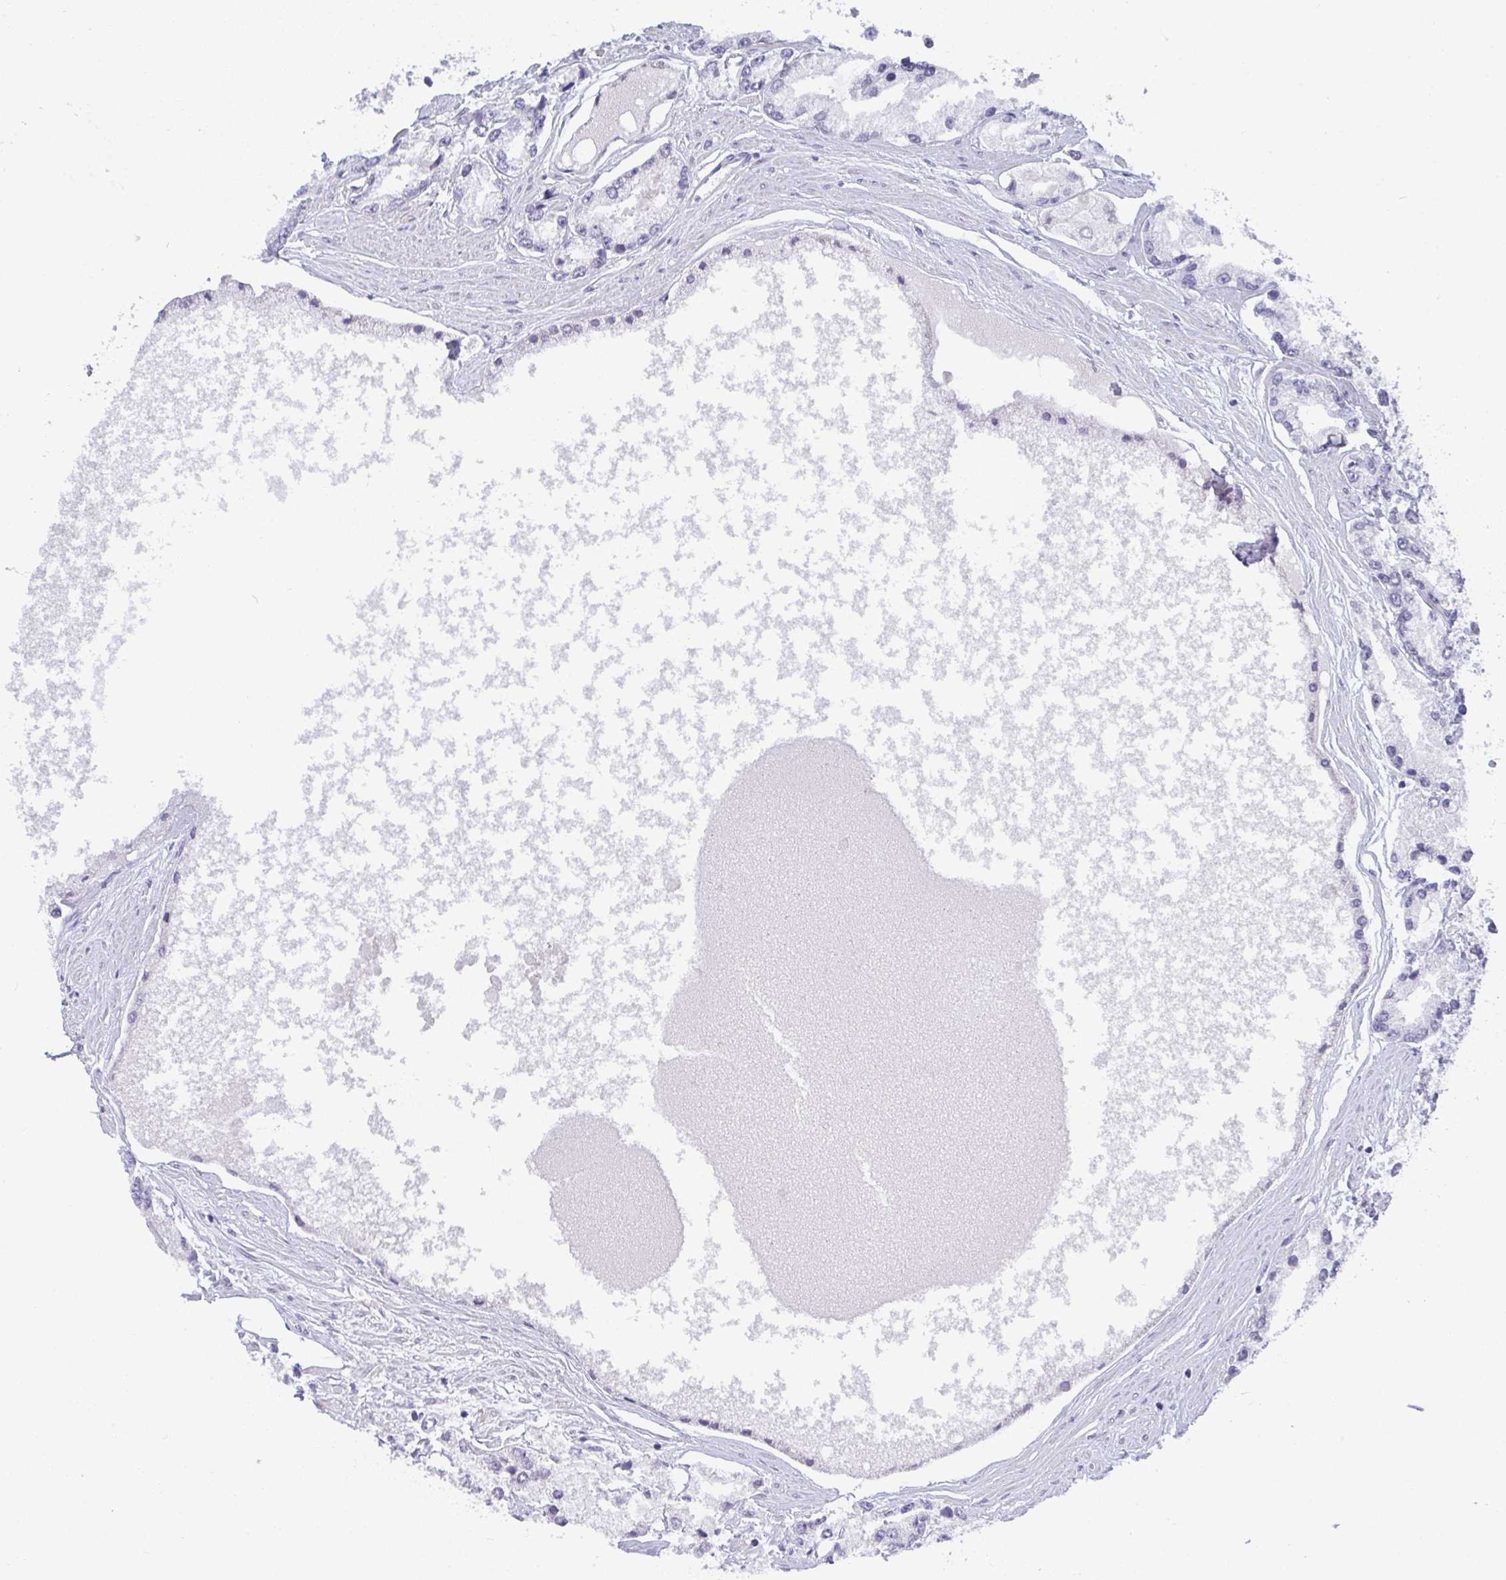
{"staining": {"intensity": "weak", "quantity": "25%-75%", "location": "nuclear"}, "tissue": "prostate cancer", "cell_type": "Tumor cells", "image_type": "cancer", "snomed": [{"axis": "morphology", "description": "Adenocarcinoma, High grade"}, {"axis": "topography", "description": "Prostate"}], "caption": "Immunohistochemistry (IHC) micrograph of neoplastic tissue: prostate cancer (high-grade adenocarcinoma) stained using IHC reveals low levels of weak protein expression localized specifically in the nuclear of tumor cells, appearing as a nuclear brown color.", "gene": "BMAL2", "patient": {"sex": "male", "age": 66}}